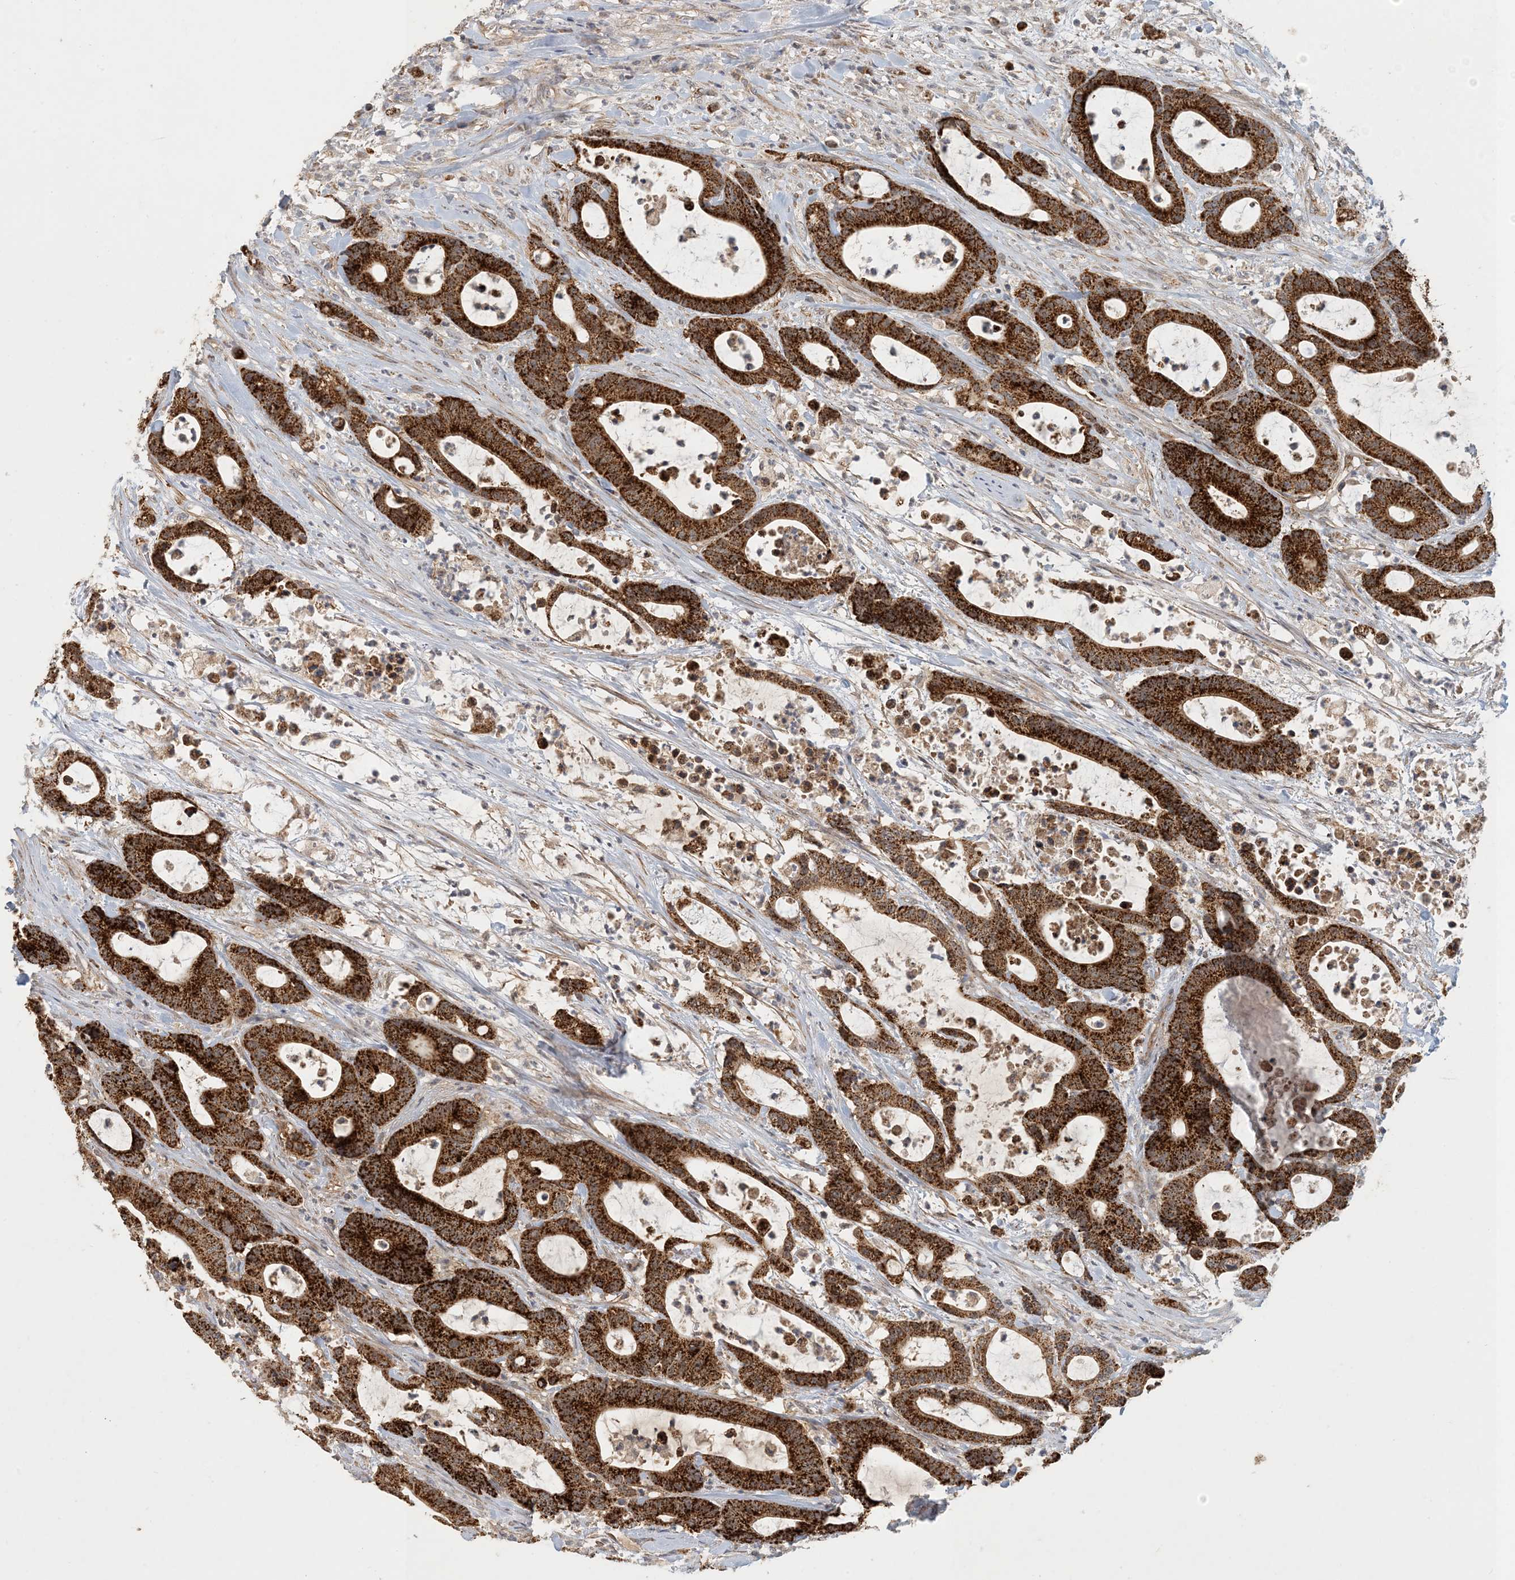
{"staining": {"intensity": "strong", "quantity": ">75%", "location": "cytoplasmic/membranous"}, "tissue": "colorectal cancer", "cell_type": "Tumor cells", "image_type": "cancer", "snomed": [{"axis": "morphology", "description": "Adenocarcinoma, NOS"}, {"axis": "topography", "description": "Colon"}], "caption": "Approximately >75% of tumor cells in human colorectal cancer (adenocarcinoma) exhibit strong cytoplasmic/membranous protein positivity as visualized by brown immunohistochemical staining.", "gene": "ZBTB3", "patient": {"sex": "female", "age": 84}}